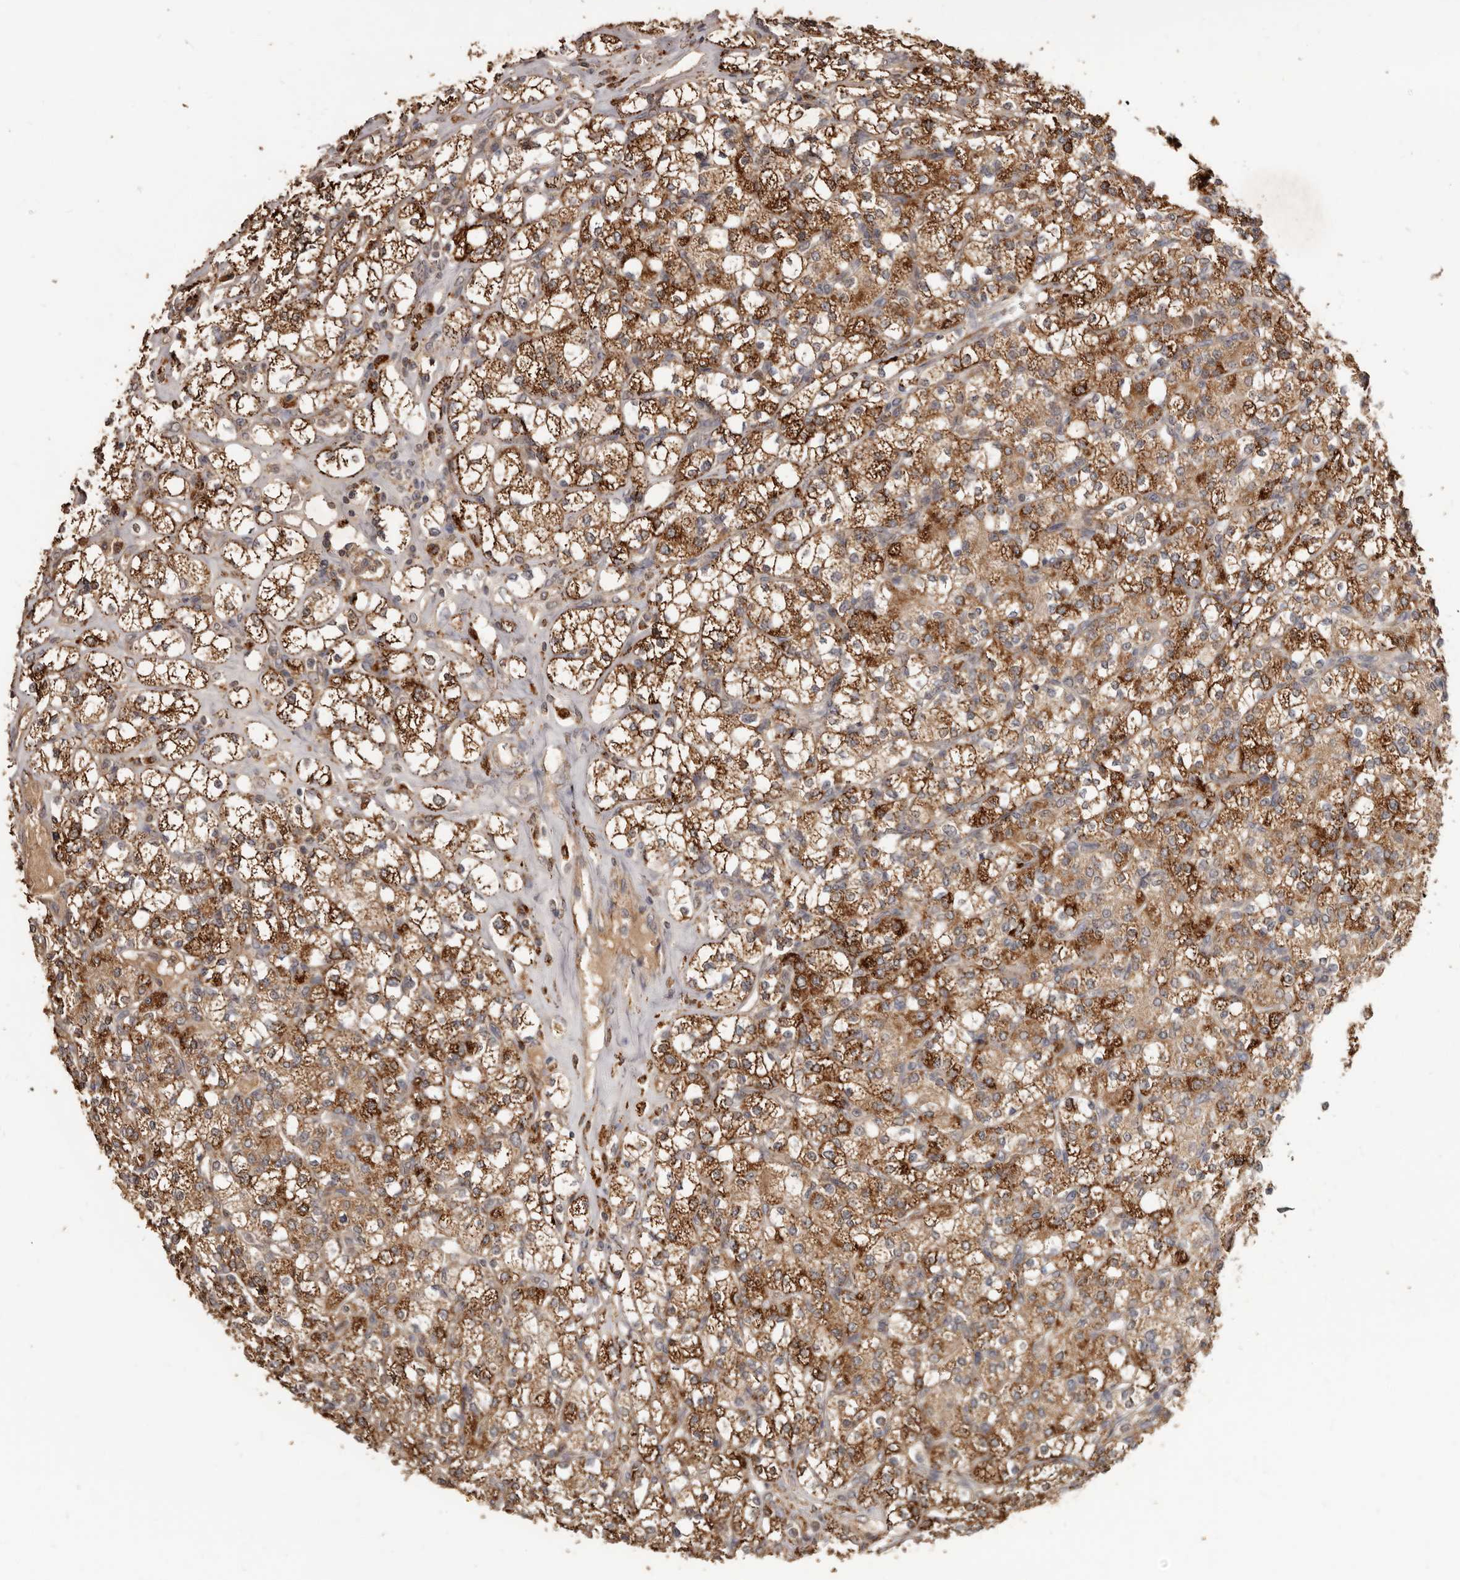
{"staining": {"intensity": "moderate", "quantity": "25%-75%", "location": "cytoplasmic/membranous"}, "tissue": "renal cancer", "cell_type": "Tumor cells", "image_type": "cancer", "snomed": [{"axis": "morphology", "description": "Adenocarcinoma, NOS"}, {"axis": "topography", "description": "Kidney"}], "caption": "This is an image of IHC staining of renal adenocarcinoma, which shows moderate expression in the cytoplasmic/membranous of tumor cells.", "gene": "AKAP7", "patient": {"sex": "male", "age": 77}}